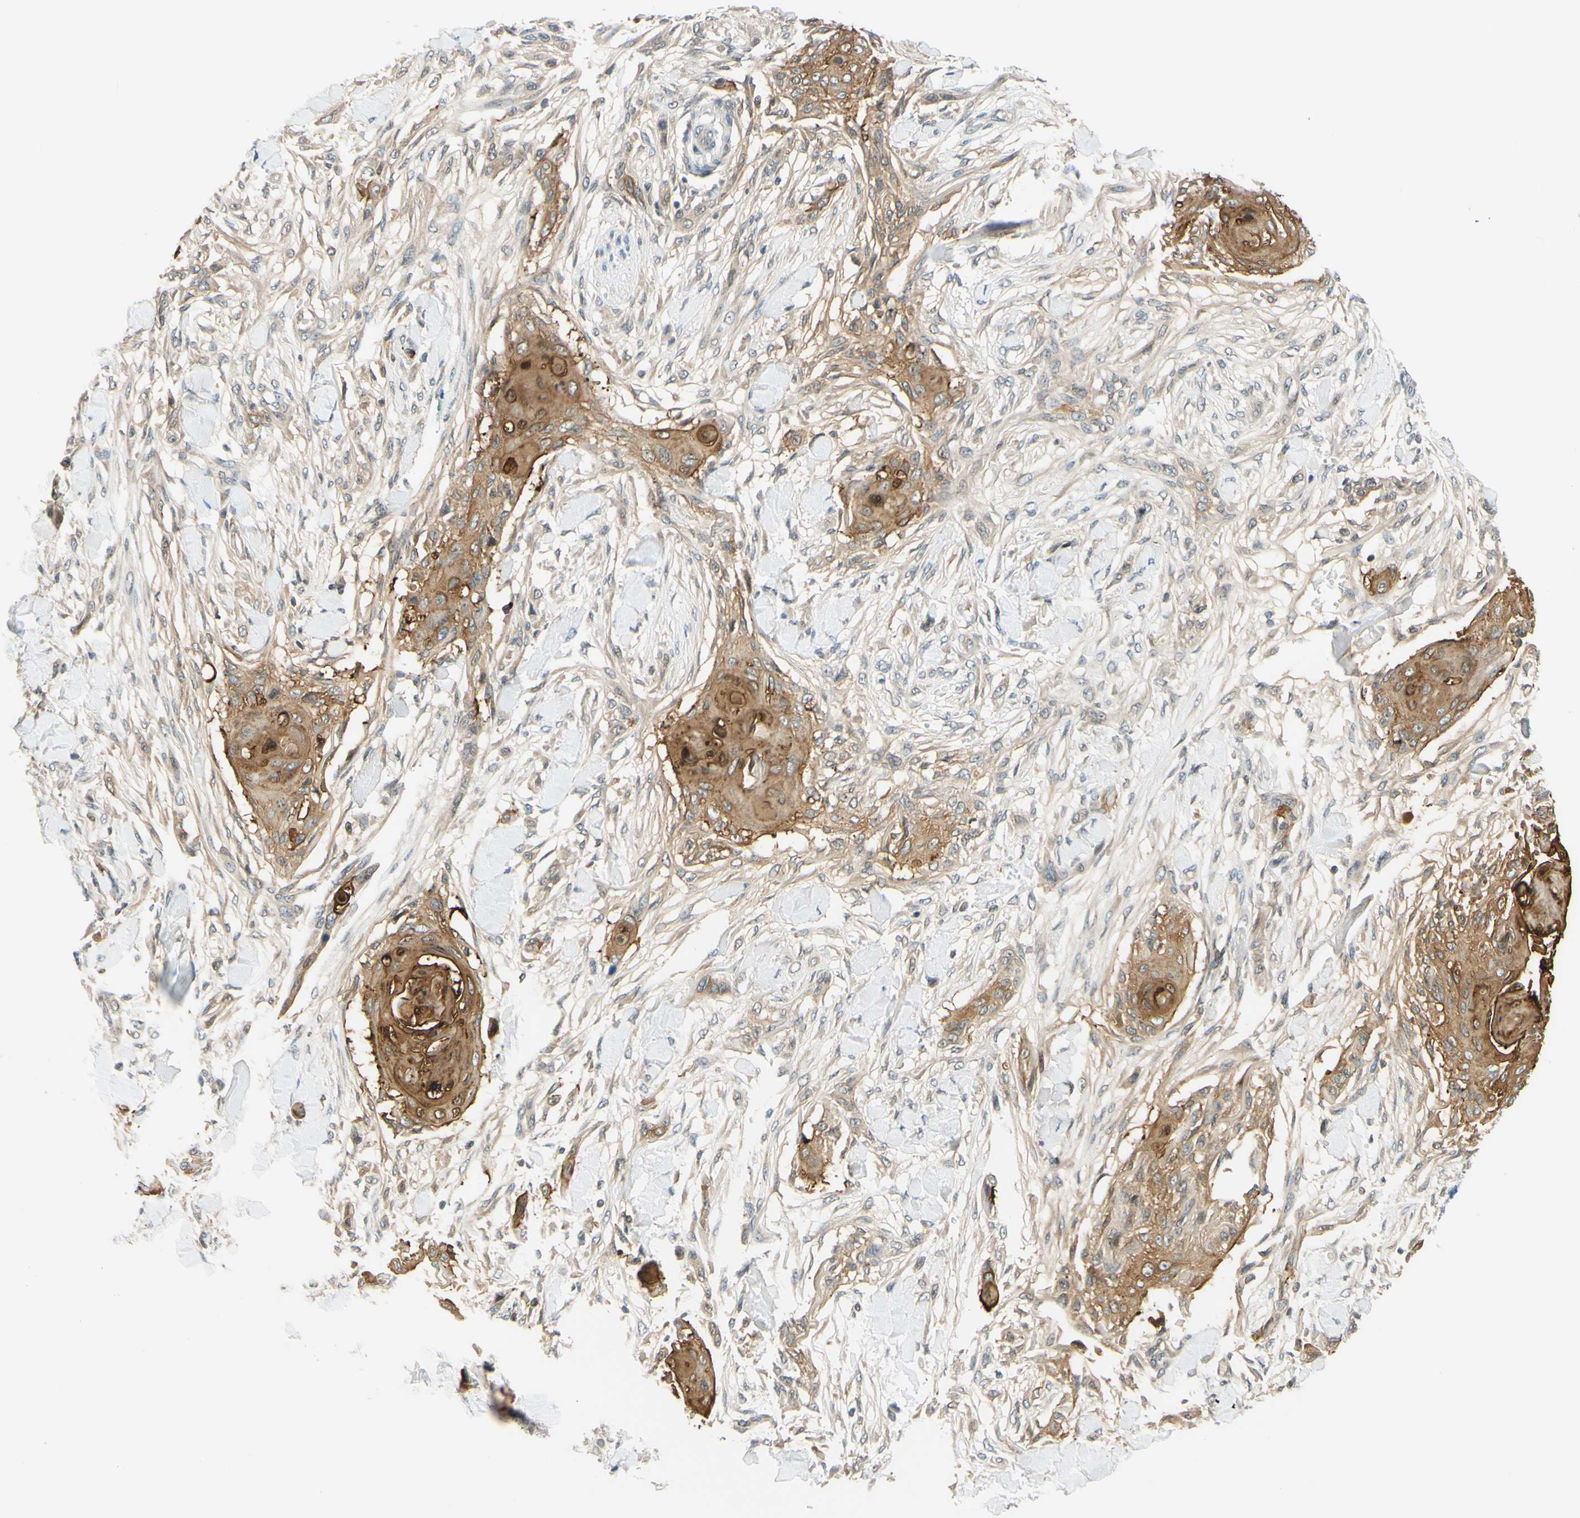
{"staining": {"intensity": "moderate", "quantity": ">75%", "location": "cytoplasmic/membranous"}, "tissue": "skin cancer", "cell_type": "Tumor cells", "image_type": "cancer", "snomed": [{"axis": "morphology", "description": "Squamous cell carcinoma, NOS"}, {"axis": "topography", "description": "Skin"}], "caption": "Tumor cells show medium levels of moderate cytoplasmic/membranous staining in approximately >75% of cells in human skin squamous cell carcinoma.", "gene": "C2CD2L", "patient": {"sex": "female", "age": 59}}